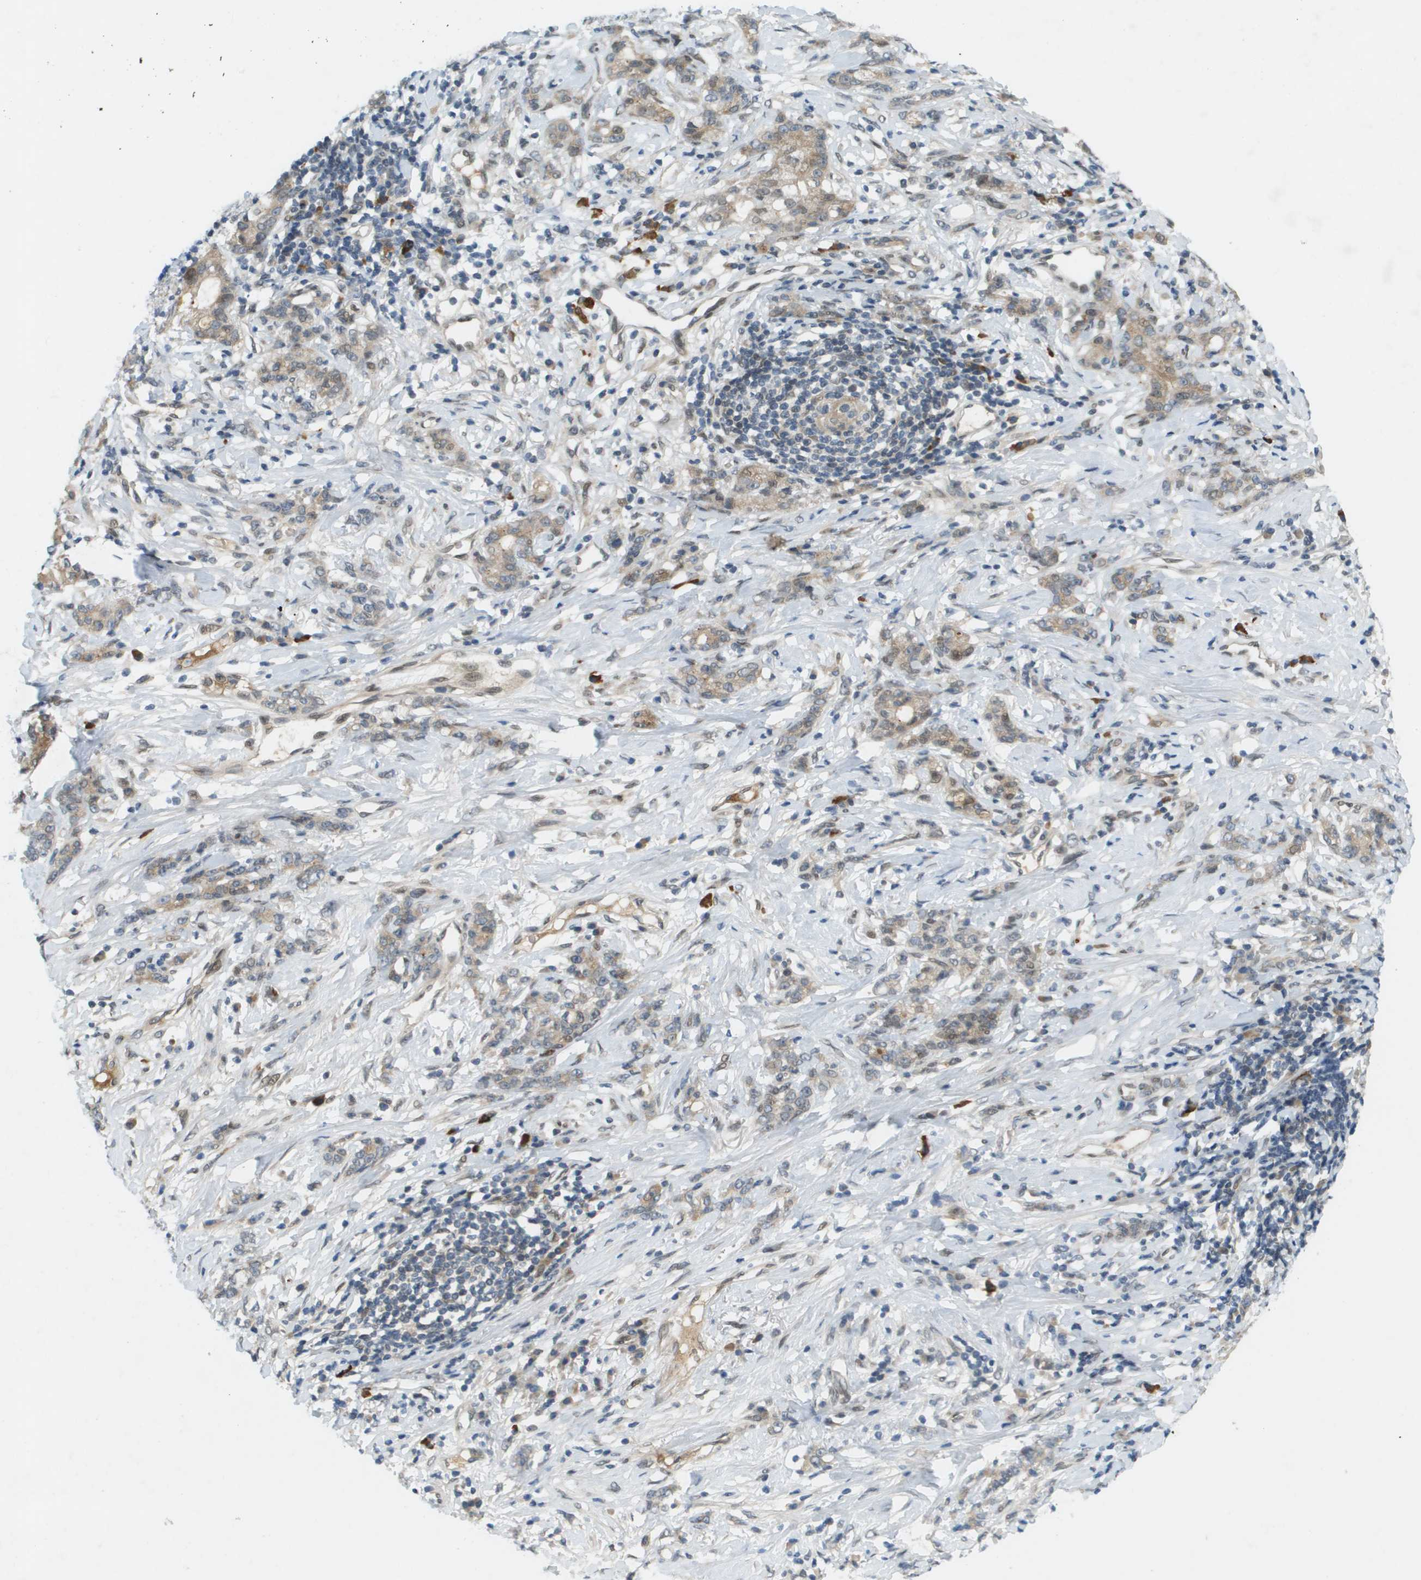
{"staining": {"intensity": "weak", "quantity": ">75%", "location": "cytoplasmic/membranous,nuclear"}, "tissue": "stomach cancer", "cell_type": "Tumor cells", "image_type": "cancer", "snomed": [{"axis": "morphology", "description": "Adenocarcinoma, NOS"}, {"axis": "topography", "description": "Stomach, lower"}], "caption": "Protein staining of stomach adenocarcinoma tissue displays weak cytoplasmic/membranous and nuclear positivity in approximately >75% of tumor cells. (IHC, brightfield microscopy, high magnification).", "gene": "CACNB4", "patient": {"sex": "male", "age": 88}}